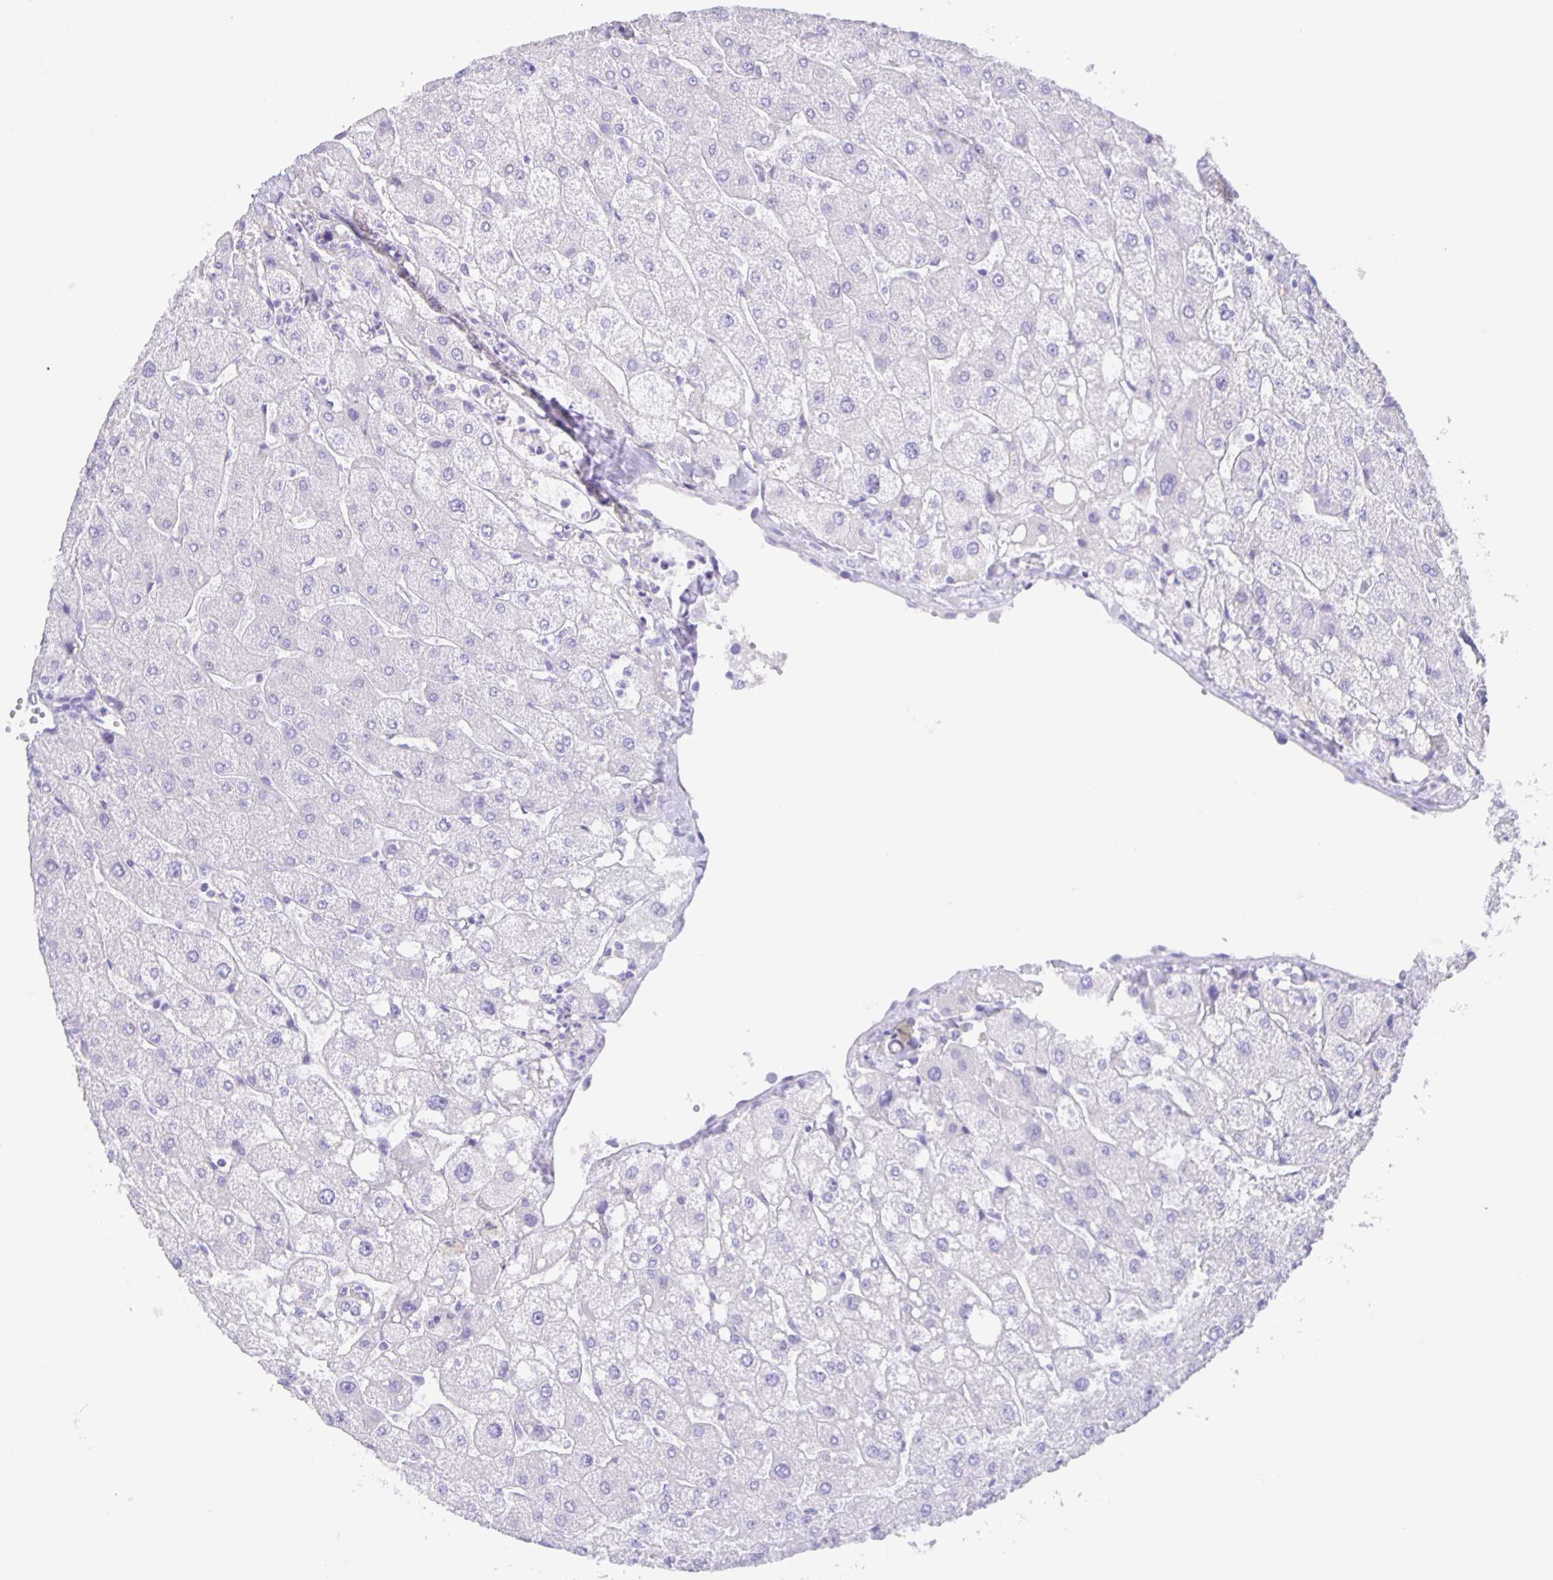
{"staining": {"intensity": "negative", "quantity": "none", "location": "none"}, "tissue": "liver", "cell_type": "Cholangiocytes", "image_type": "normal", "snomed": [{"axis": "morphology", "description": "Normal tissue, NOS"}, {"axis": "topography", "description": "Liver"}], "caption": "The image exhibits no significant positivity in cholangiocytes of liver. Brightfield microscopy of IHC stained with DAB (3,3'-diaminobenzidine) (brown) and hematoxylin (blue), captured at high magnification.", "gene": "GUCA2A", "patient": {"sex": "male", "age": 67}}